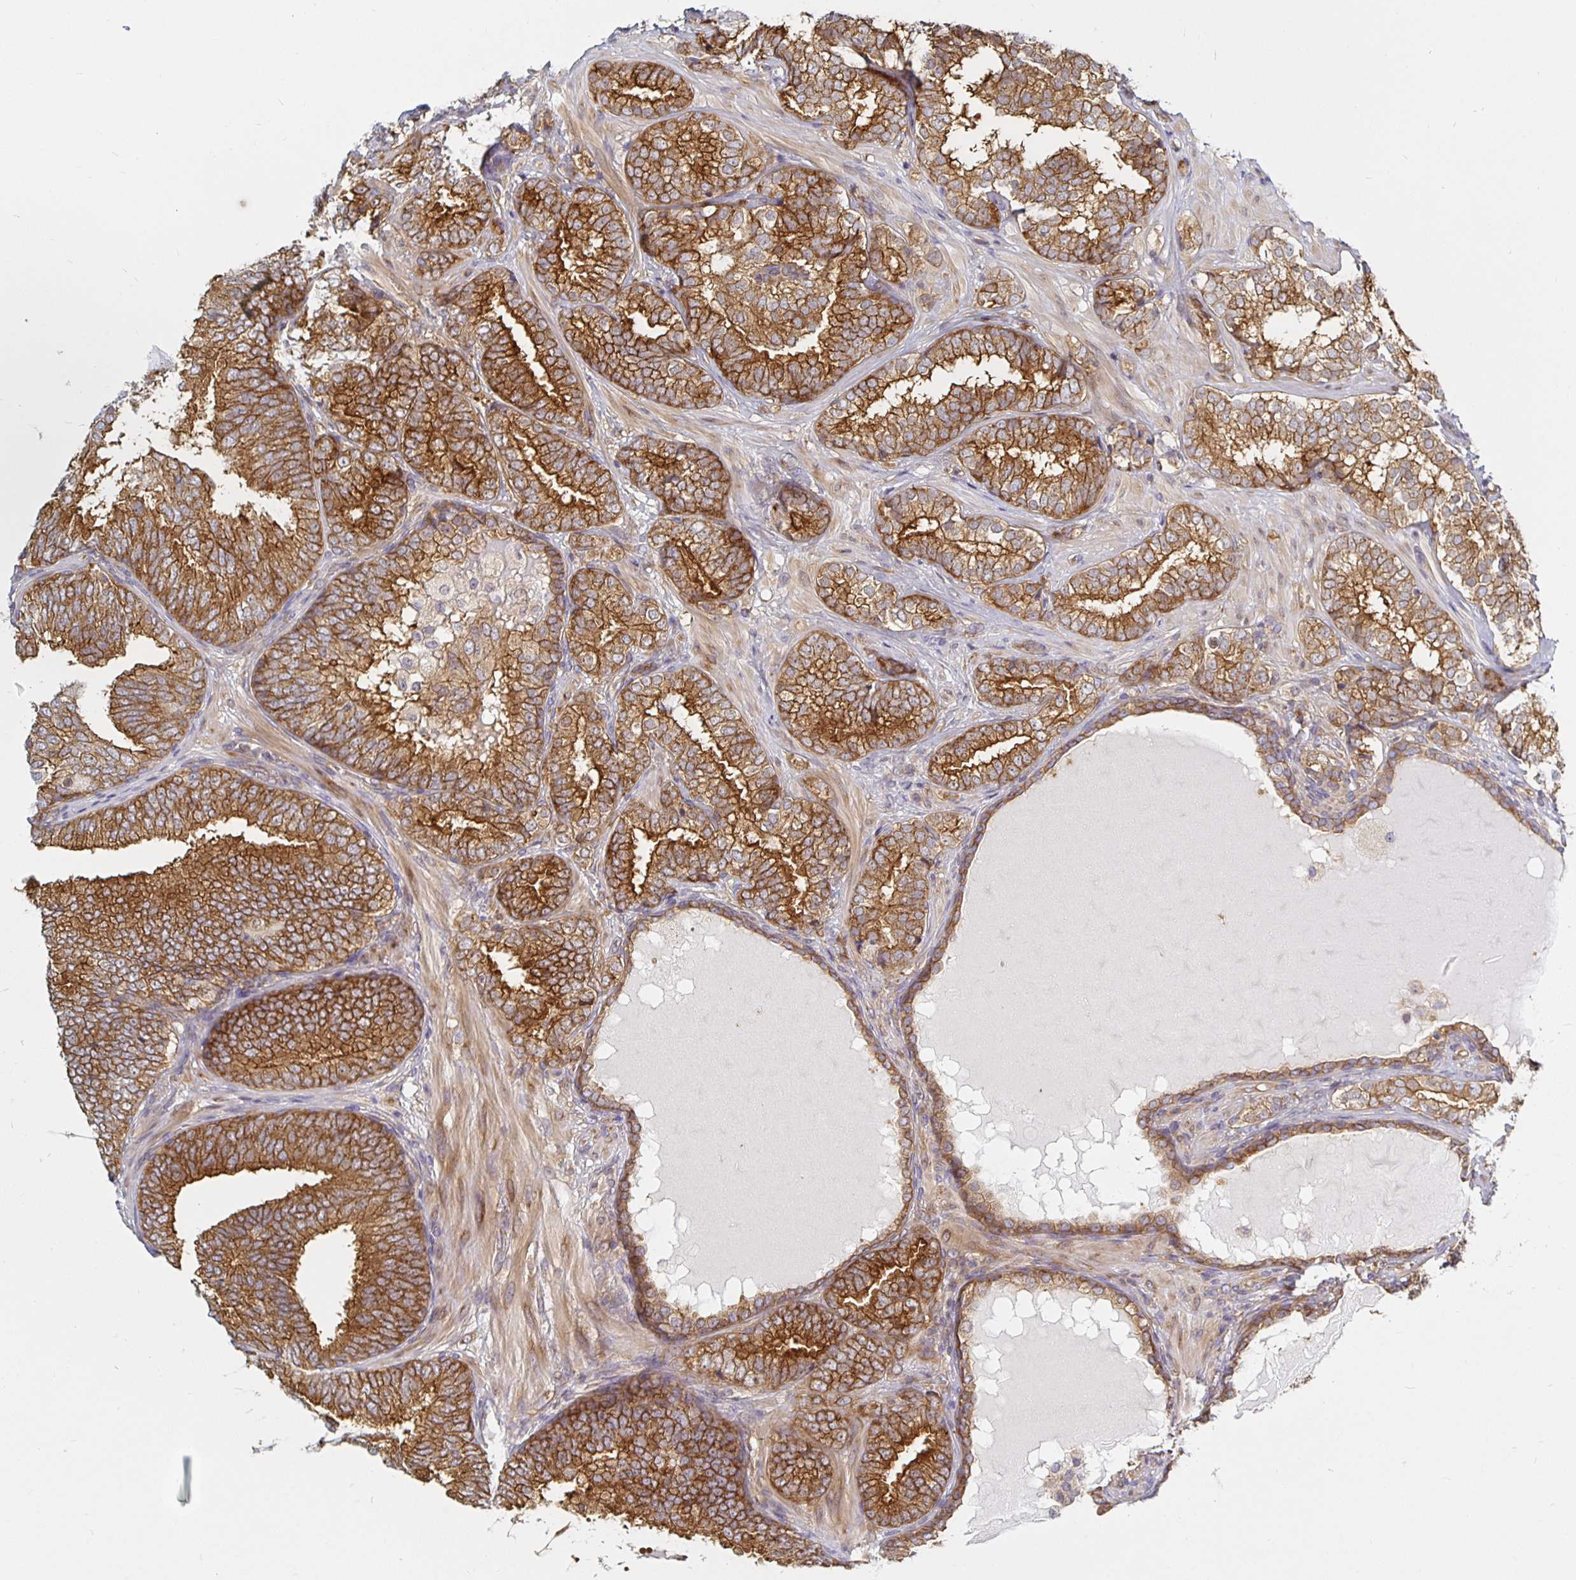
{"staining": {"intensity": "strong", "quantity": ">75%", "location": "cytoplasmic/membranous"}, "tissue": "prostate cancer", "cell_type": "Tumor cells", "image_type": "cancer", "snomed": [{"axis": "morphology", "description": "Adenocarcinoma, High grade"}, {"axis": "topography", "description": "Prostate"}], "caption": "A high amount of strong cytoplasmic/membranous expression is appreciated in approximately >75% of tumor cells in prostate cancer tissue.", "gene": "PDAP1", "patient": {"sex": "male", "age": 72}}